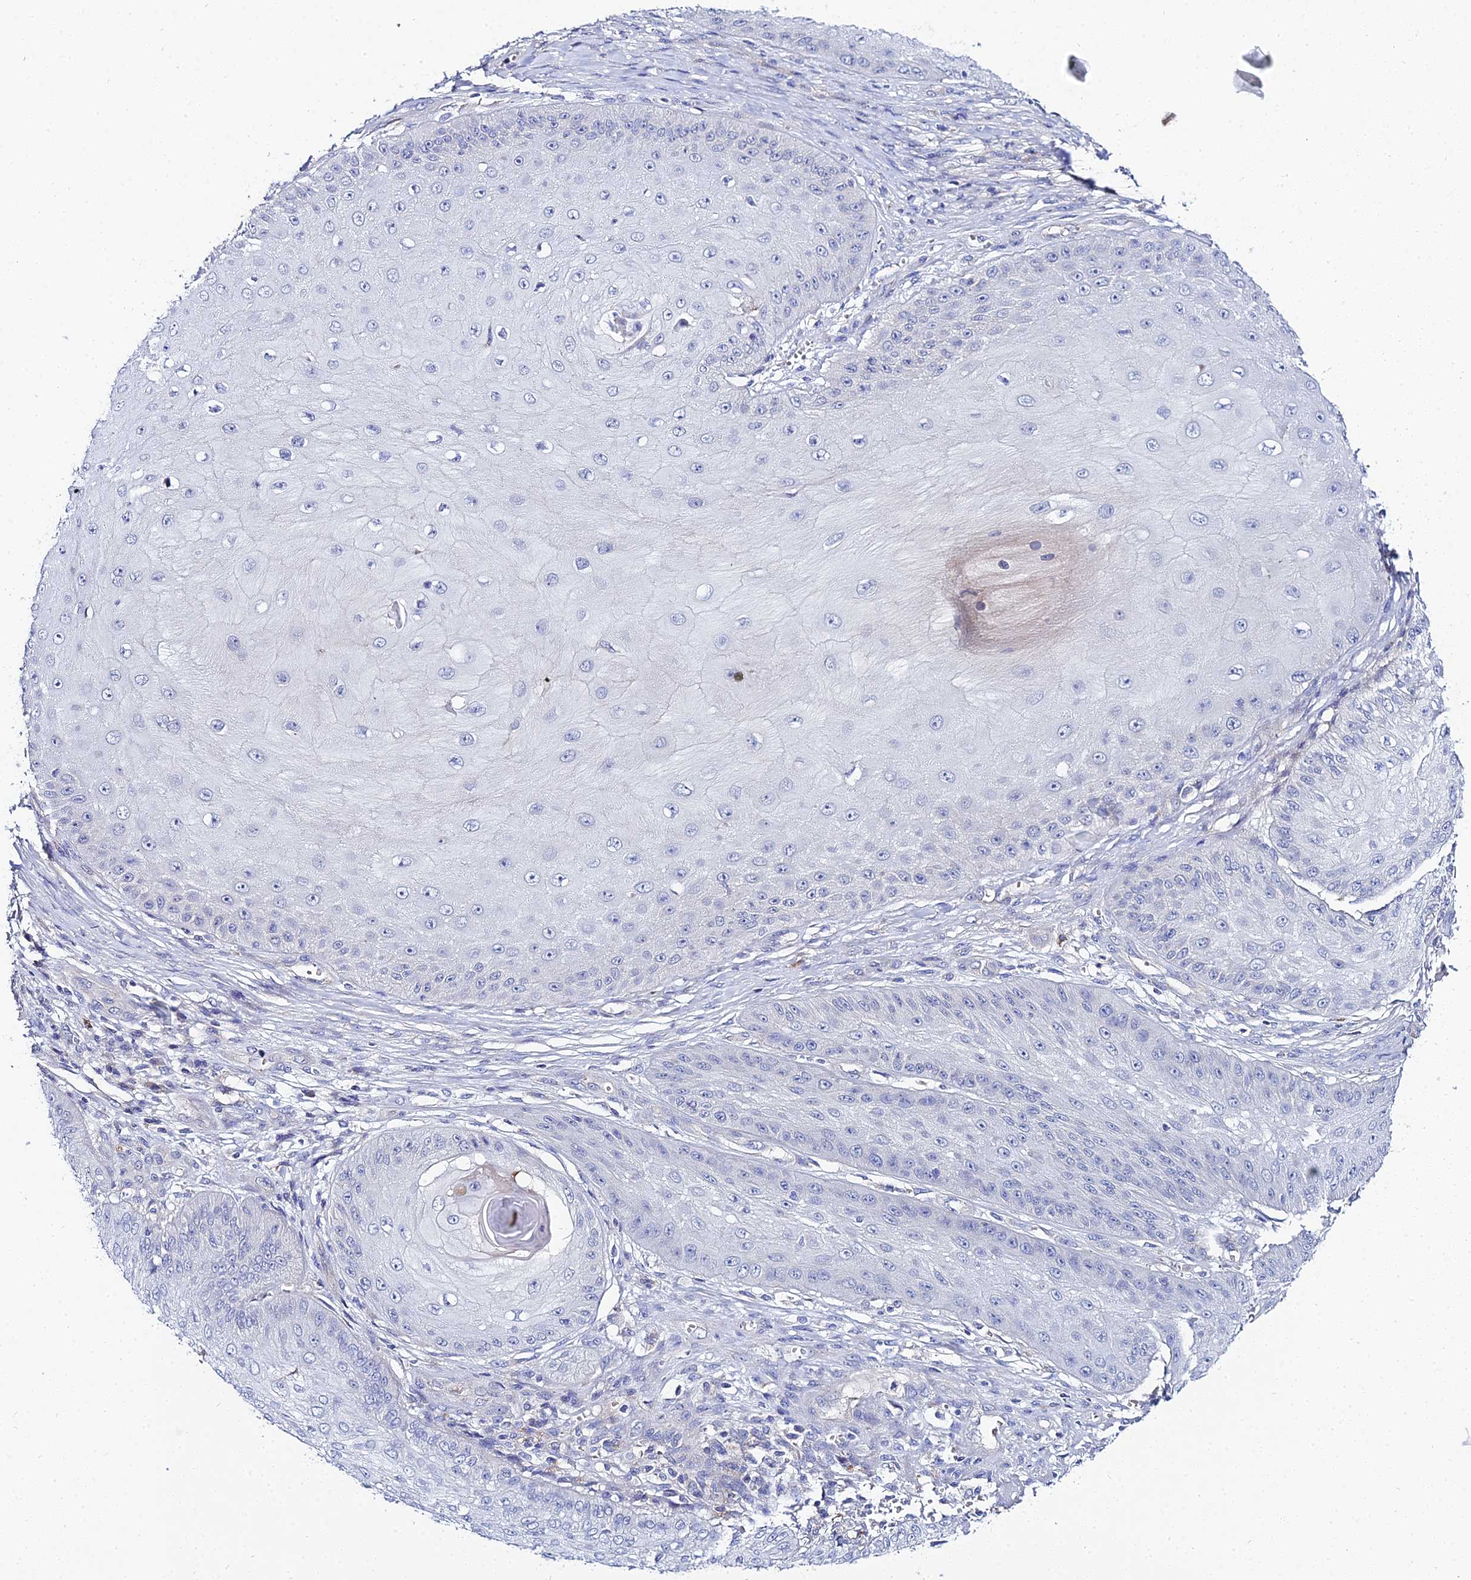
{"staining": {"intensity": "negative", "quantity": "none", "location": "none"}, "tissue": "skin cancer", "cell_type": "Tumor cells", "image_type": "cancer", "snomed": [{"axis": "morphology", "description": "Squamous cell carcinoma, NOS"}, {"axis": "topography", "description": "Skin"}], "caption": "Immunohistochemistry (IHC) of human skin squamous cell carcinoma demonstrates no staining in tumor cells. (DAB IHC visualized using brightfield microscopy, high magnification).", "gene": "APOBEC3H", "patient": {"sex": "male", "age": 70}}